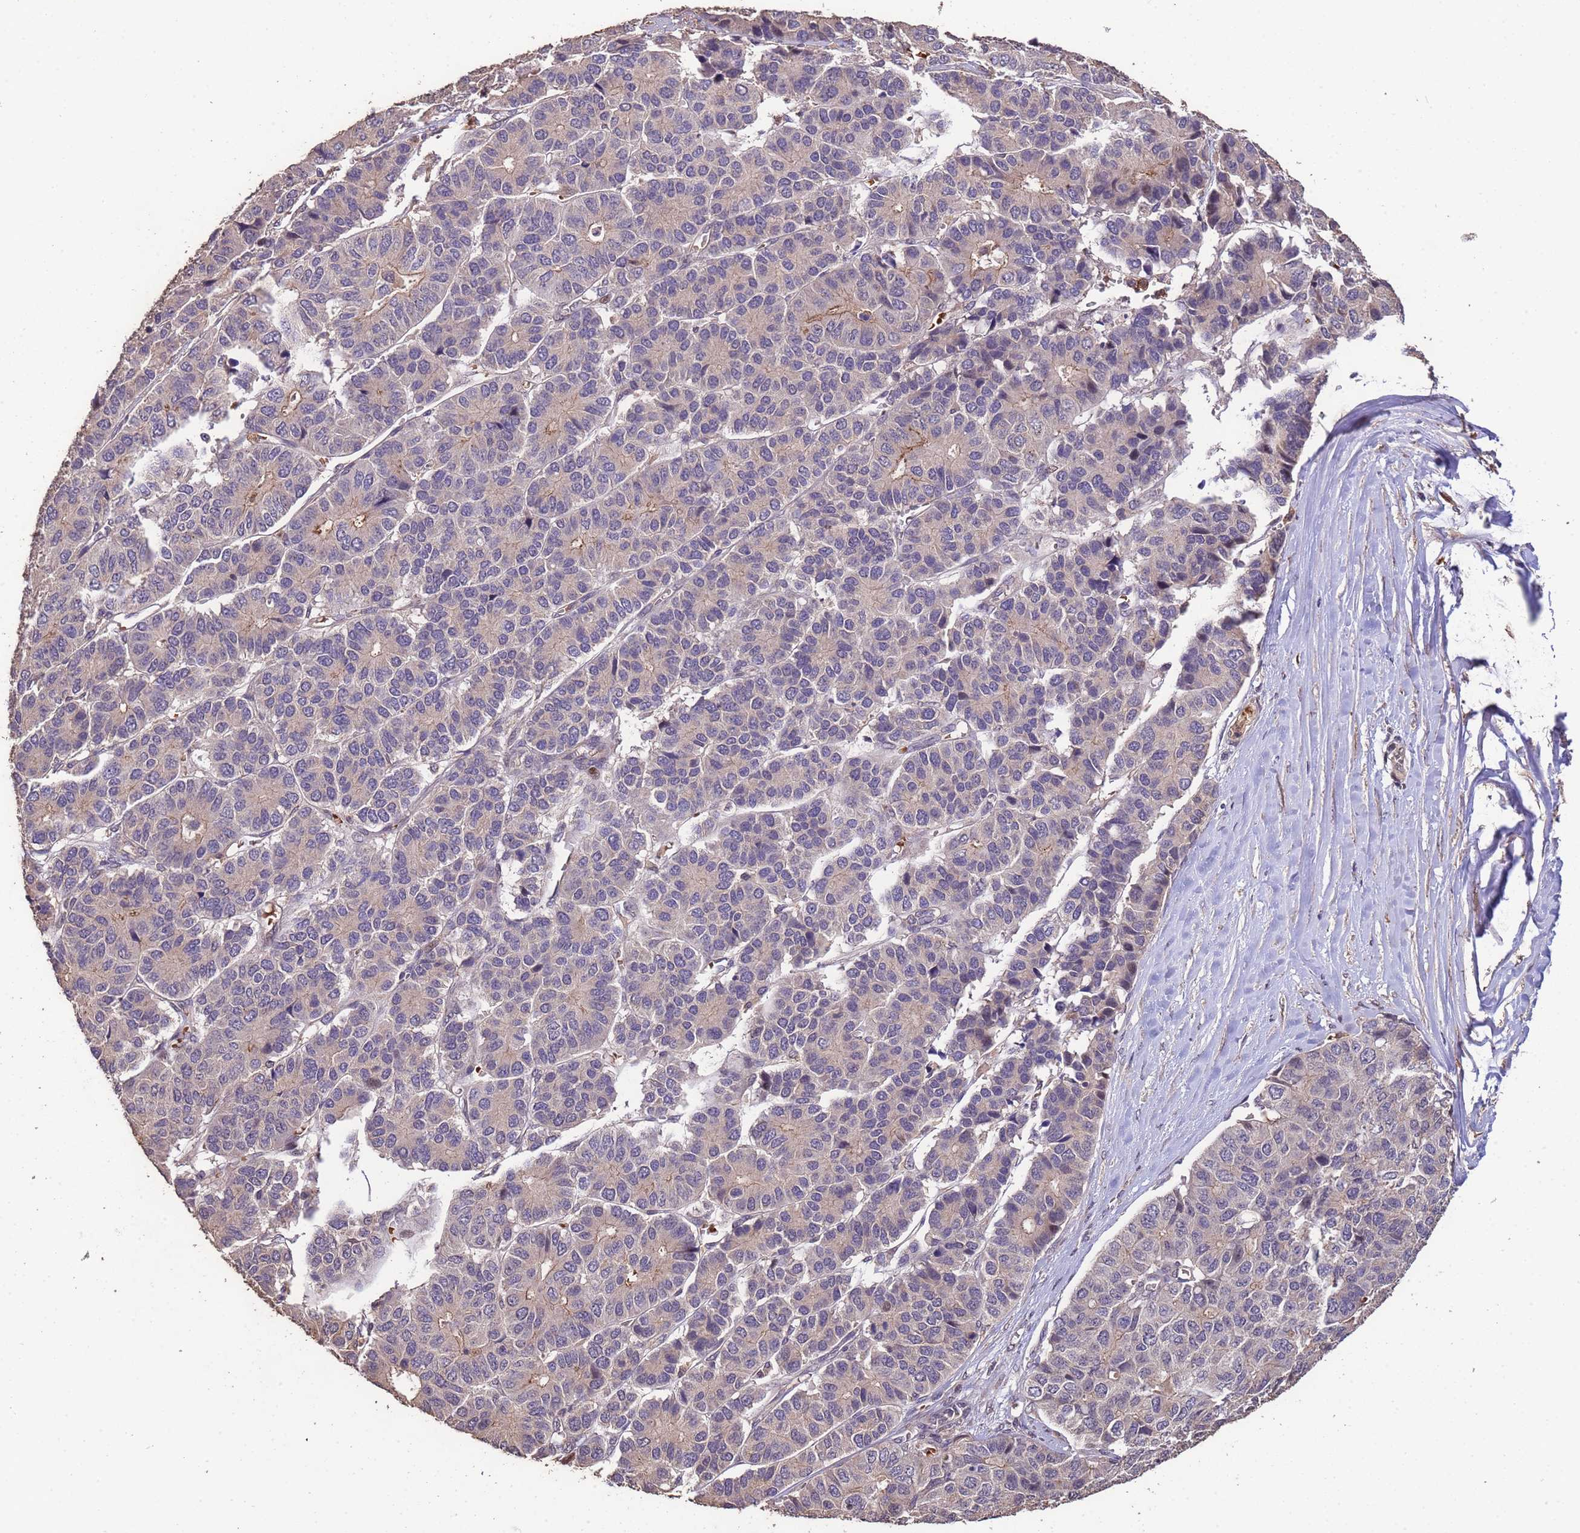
{"staining": {"intensity": "weak", "quantity": "<25%", "location": "cytoplasmic/membranous"}, "tissue": "pancreatic cancer", "cell_type": "Tumor cells", "image_type": "cancer", "snomed": [{"axis": "morphology", "description": "Adenocarcinoma, NOS"}, {"axis": "topography", "description": "Pancreas"}], "caption": "This micrograph is of pancreatic cancer stained with IHC to label a protein in brown with the nuclei are counter-stained blue. There is no positivity in tumor cells.", "gene": "CCDC184", "patient": {"sex": "male", "age": 50}}